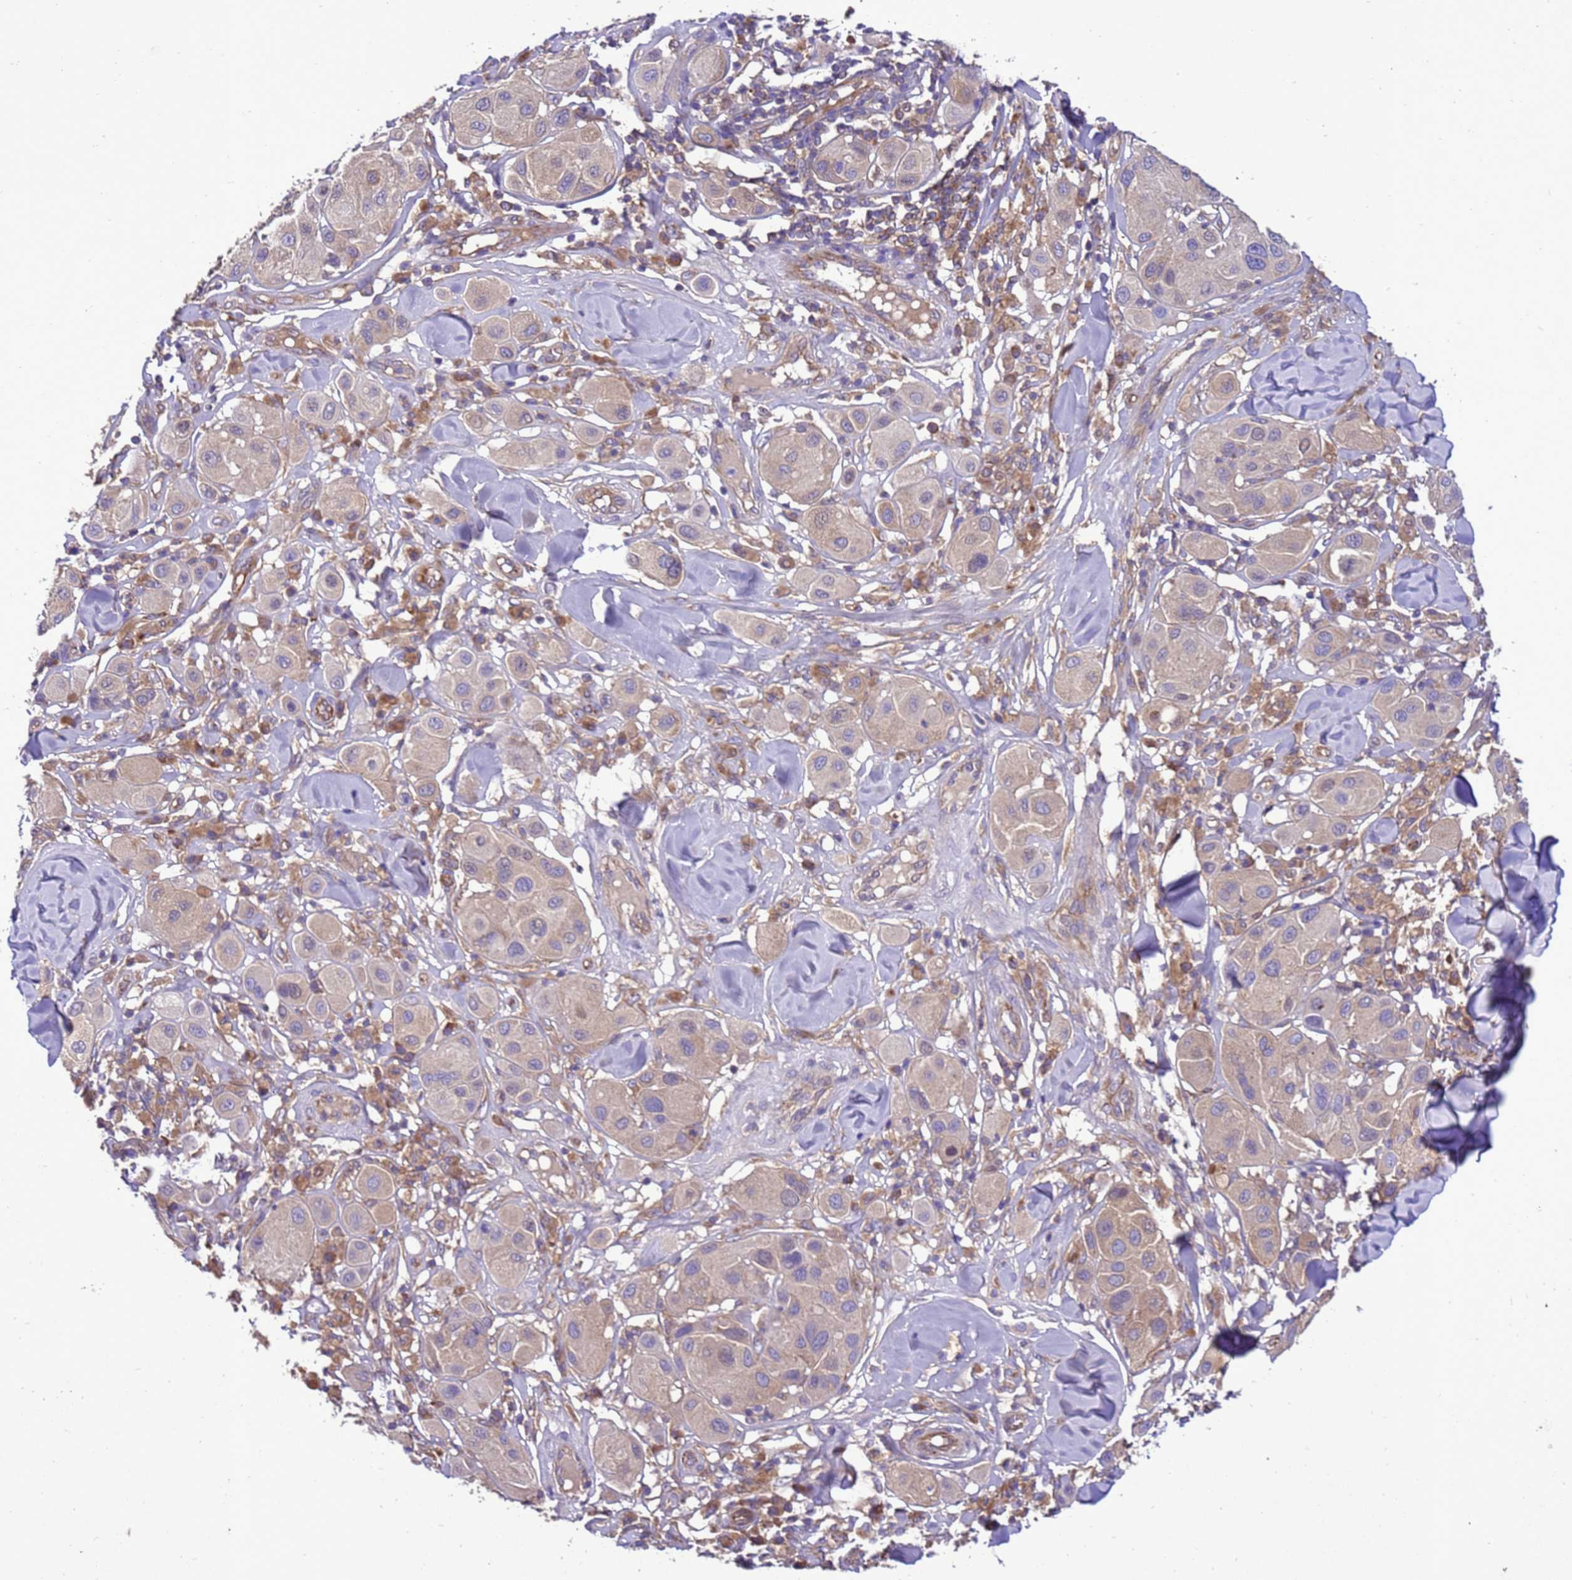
{"staining": {"intensity": "weak", "quantity": "<25%", "location": "cytoplasmic/membranous"}, "tissue": "melanoma", "cell_type": "Tumor cells", "image_type": "cancer", "snomed": [{"axis": "morphology", "description": "Malignant melanoma, Metastatic site"}, {"axis": "topography", "description": "Skin"}], "caption": "Tumor cells show no significant staining in melanoma.", "gene": "RABEP2", "patient": {"sex": "male", "age": 41}}